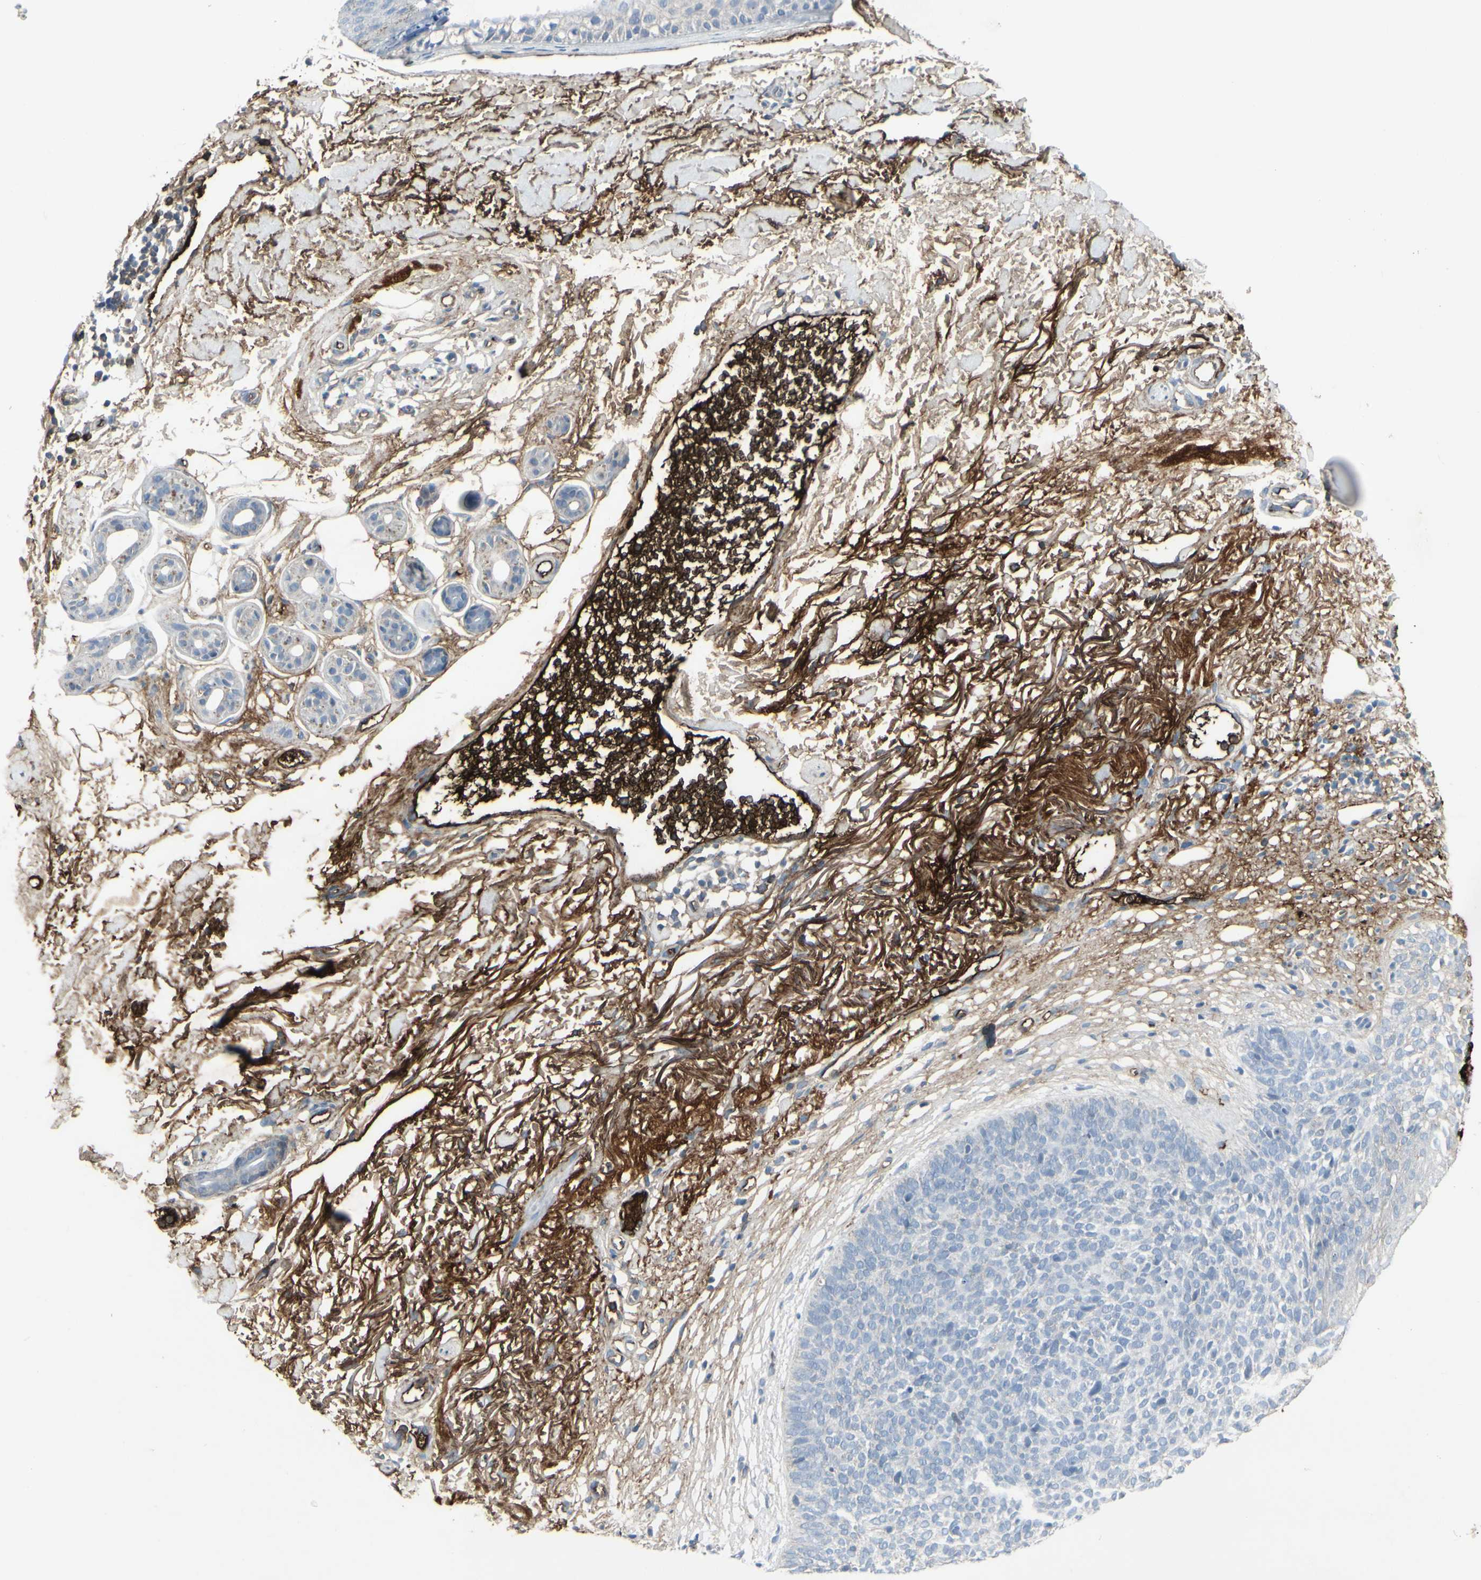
{"staining": {"intensity": "negative", "quantity": "none", "location": "none"}, "tissue": "skin cancer", "cell_type": "Tumor cells", "image_type": "cancer", "snomed": [{"axis": "morphology", "description": "Basal cell carcinoma"}, {"axis": "topography", "description": "Skin"}], "caption": "DAB immunohistochemical staining of skin basal cell carcinoma reveals no significant expression in tumor cells.", "gene": "IGHM", "patient": {"sex": "female", "age": 70}}